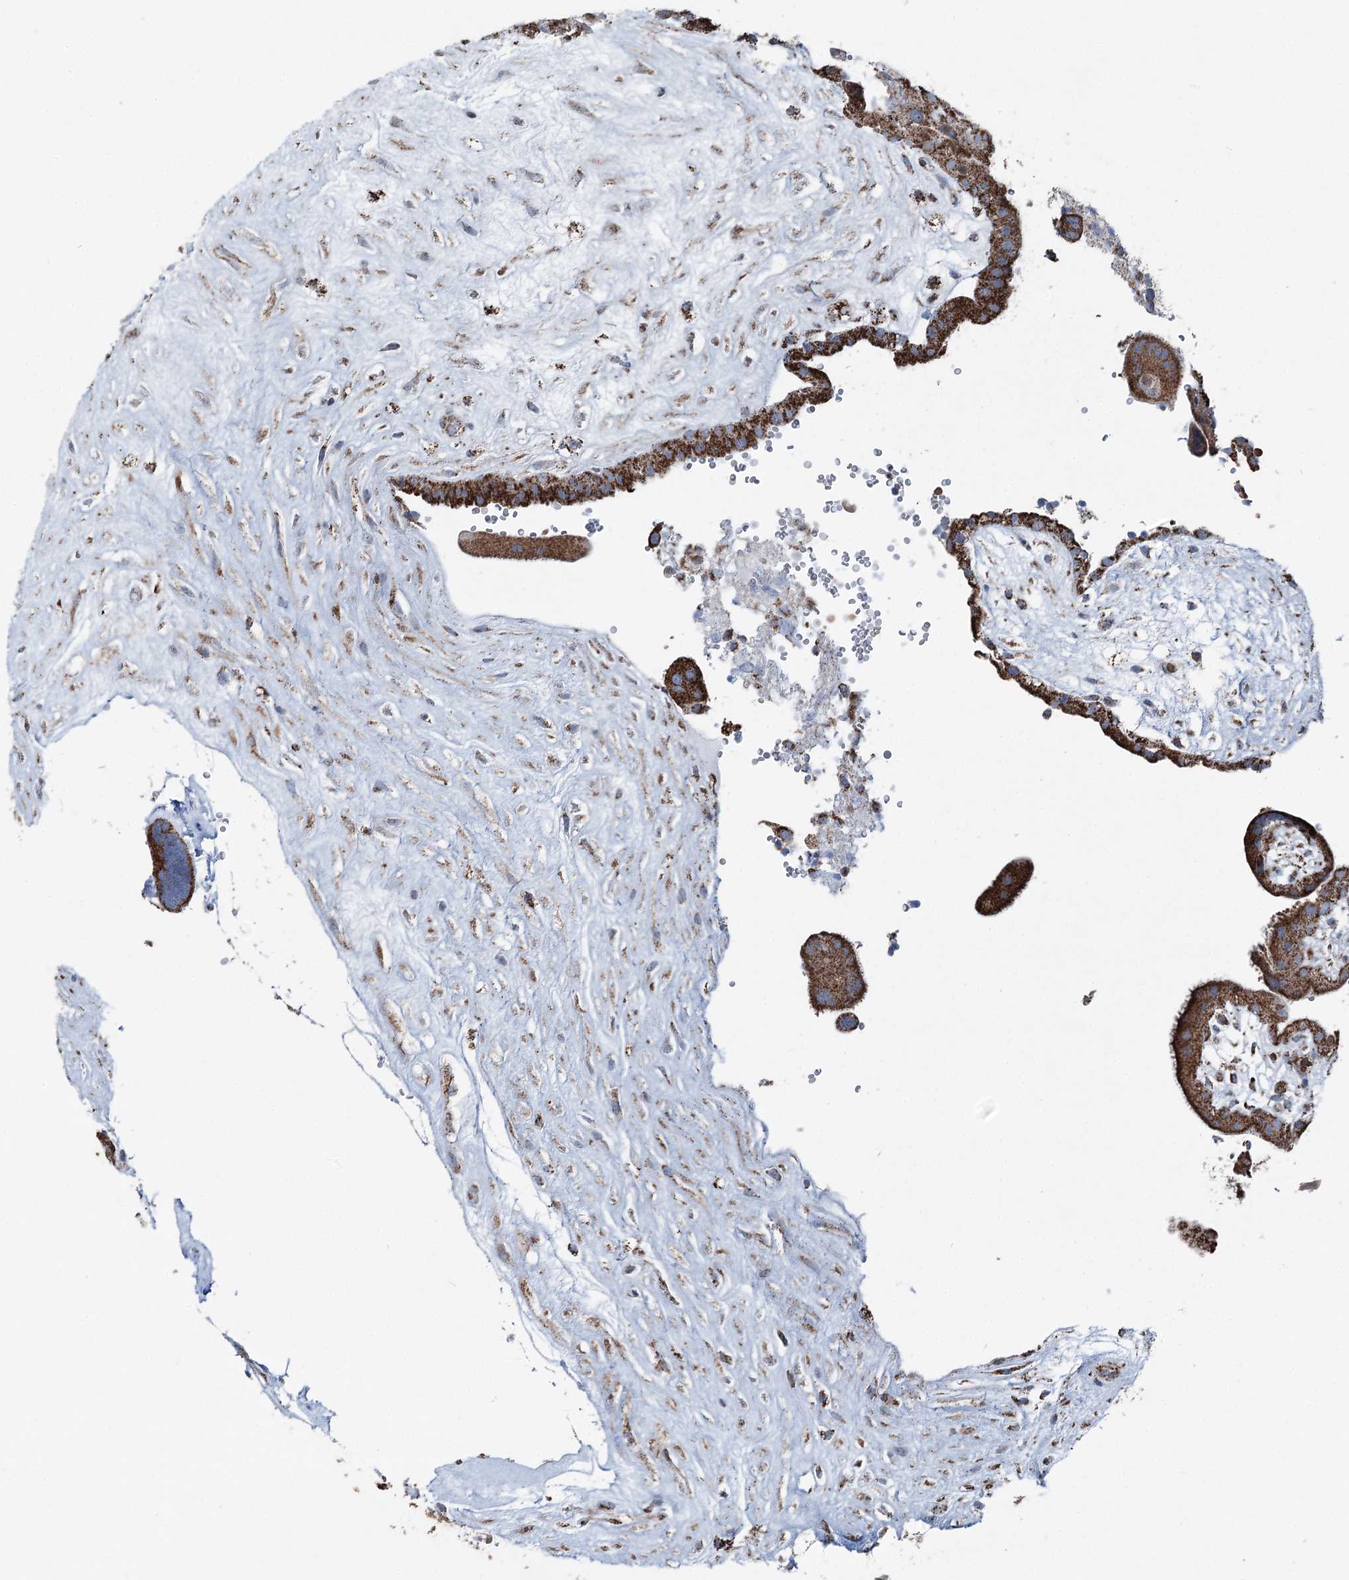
{"staining": {"intensity": "strong", "quantity": ">75%", "location": "cytoplasmic/membranous"}, "tissue": "placenta", "cell_type": "Trophoblastic cells", "image_type": "normal", "snomed": [{"axis": "morphology", "description": "Normal tissue, NOS"}, {"axis": "topography", "description": "Placenta"}], "caption": "Placenta stained with a brown dye shows strong cytoplasmic/membranous positive staining in approximately >75% of trophoblastic cells.", "gene": "UCN3", "patient": {"sex": "female", "age": 18}}